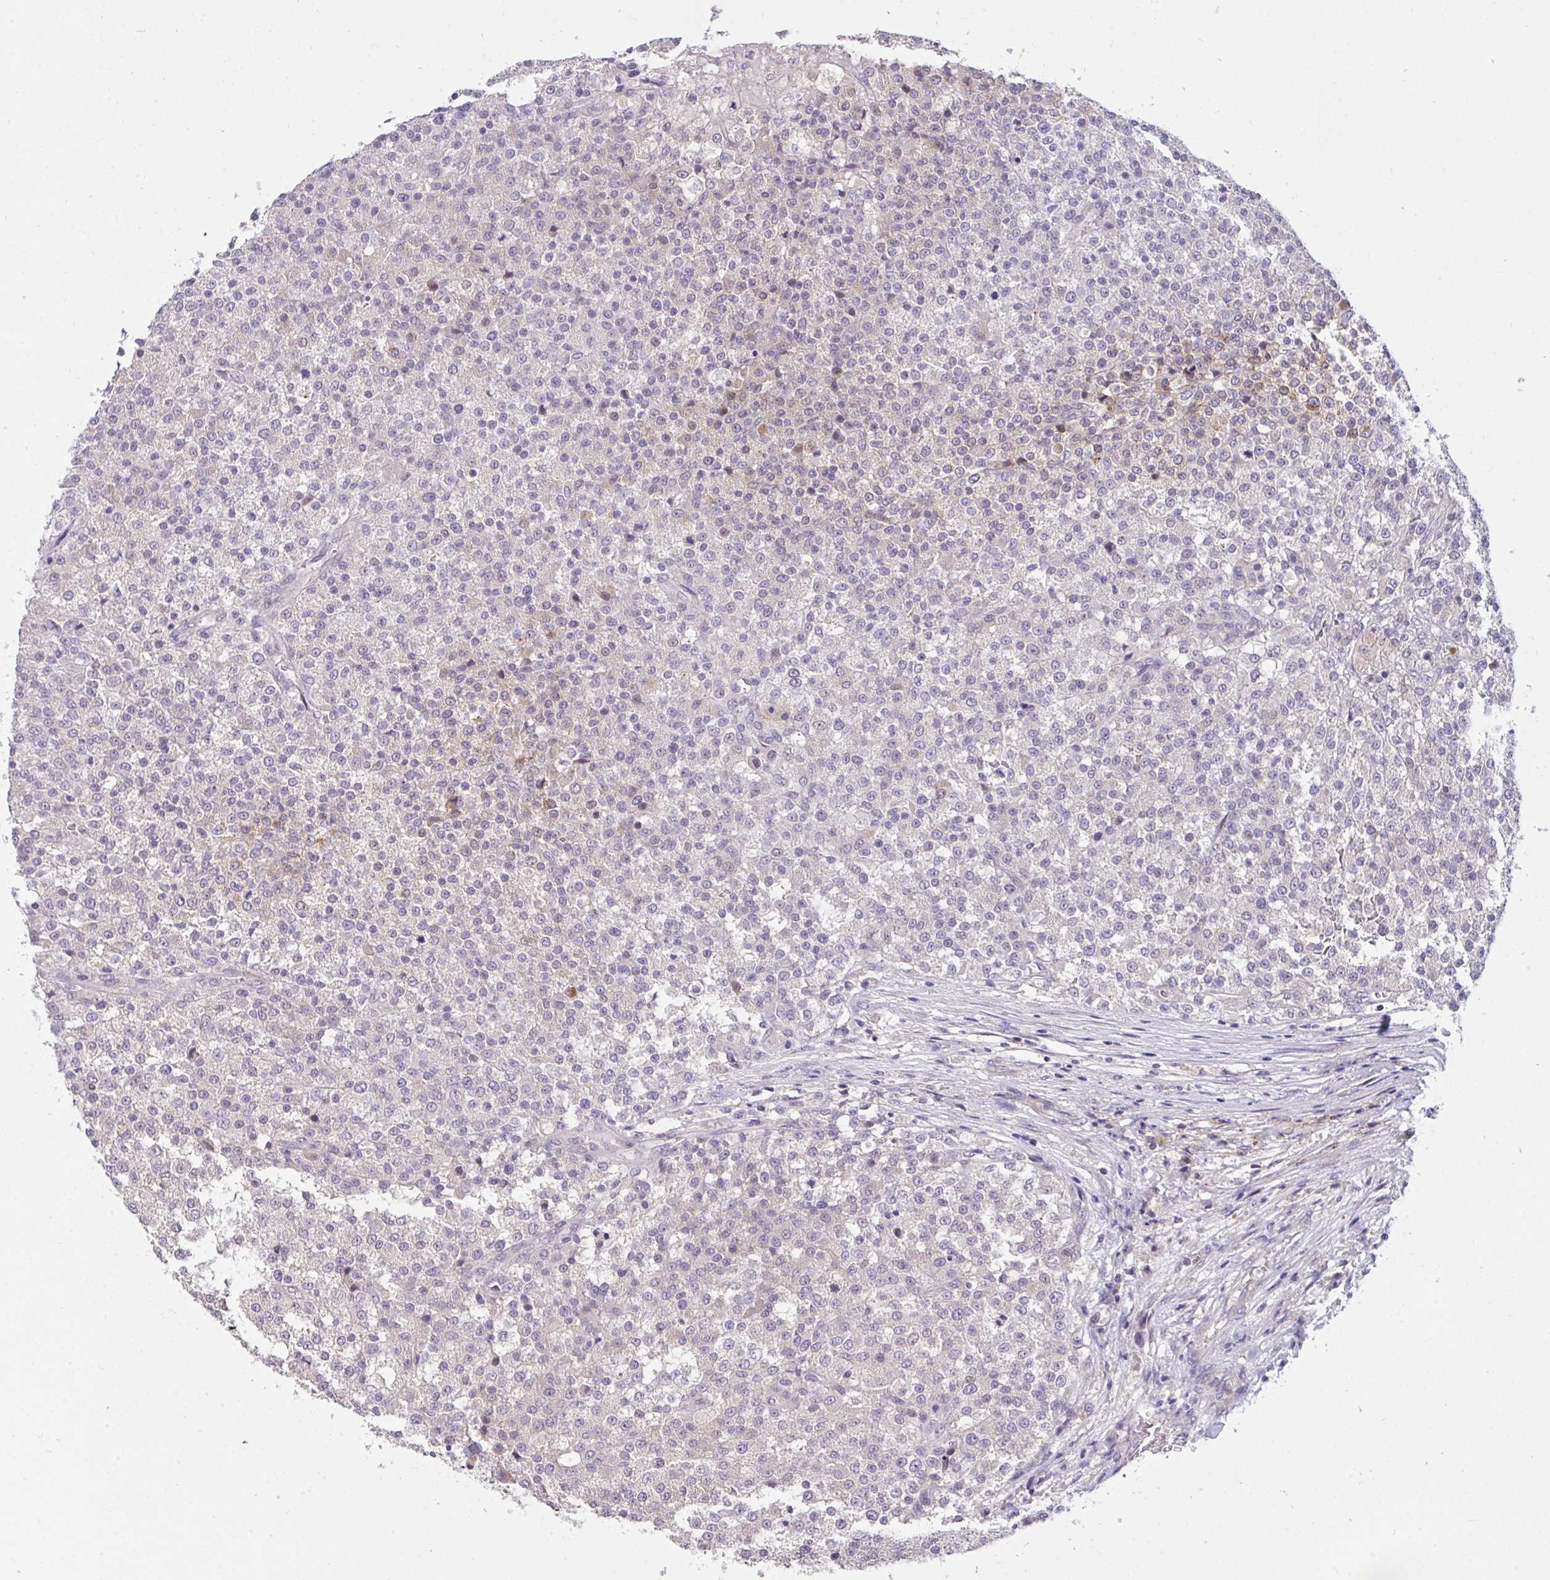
{"staining": {"intensity": "negative", "quantity": "none", "location": "none"}, "tissue": "testis cancer", "cell_type": "Tumor cells", "image_type": "cancer", "snomed": [{"axis": "morphology", "description": "Seminoma, NOS"}, {"axis": "topography", "description": "Testis"}], "caption": "IHC of testis seminoma exhibits no expression in tumor cells. (Immunohistochemistry, brightfield microscopy, high magnification).", "gene": "C19orf54", "patient": {"sex": "male", "age": 59}}